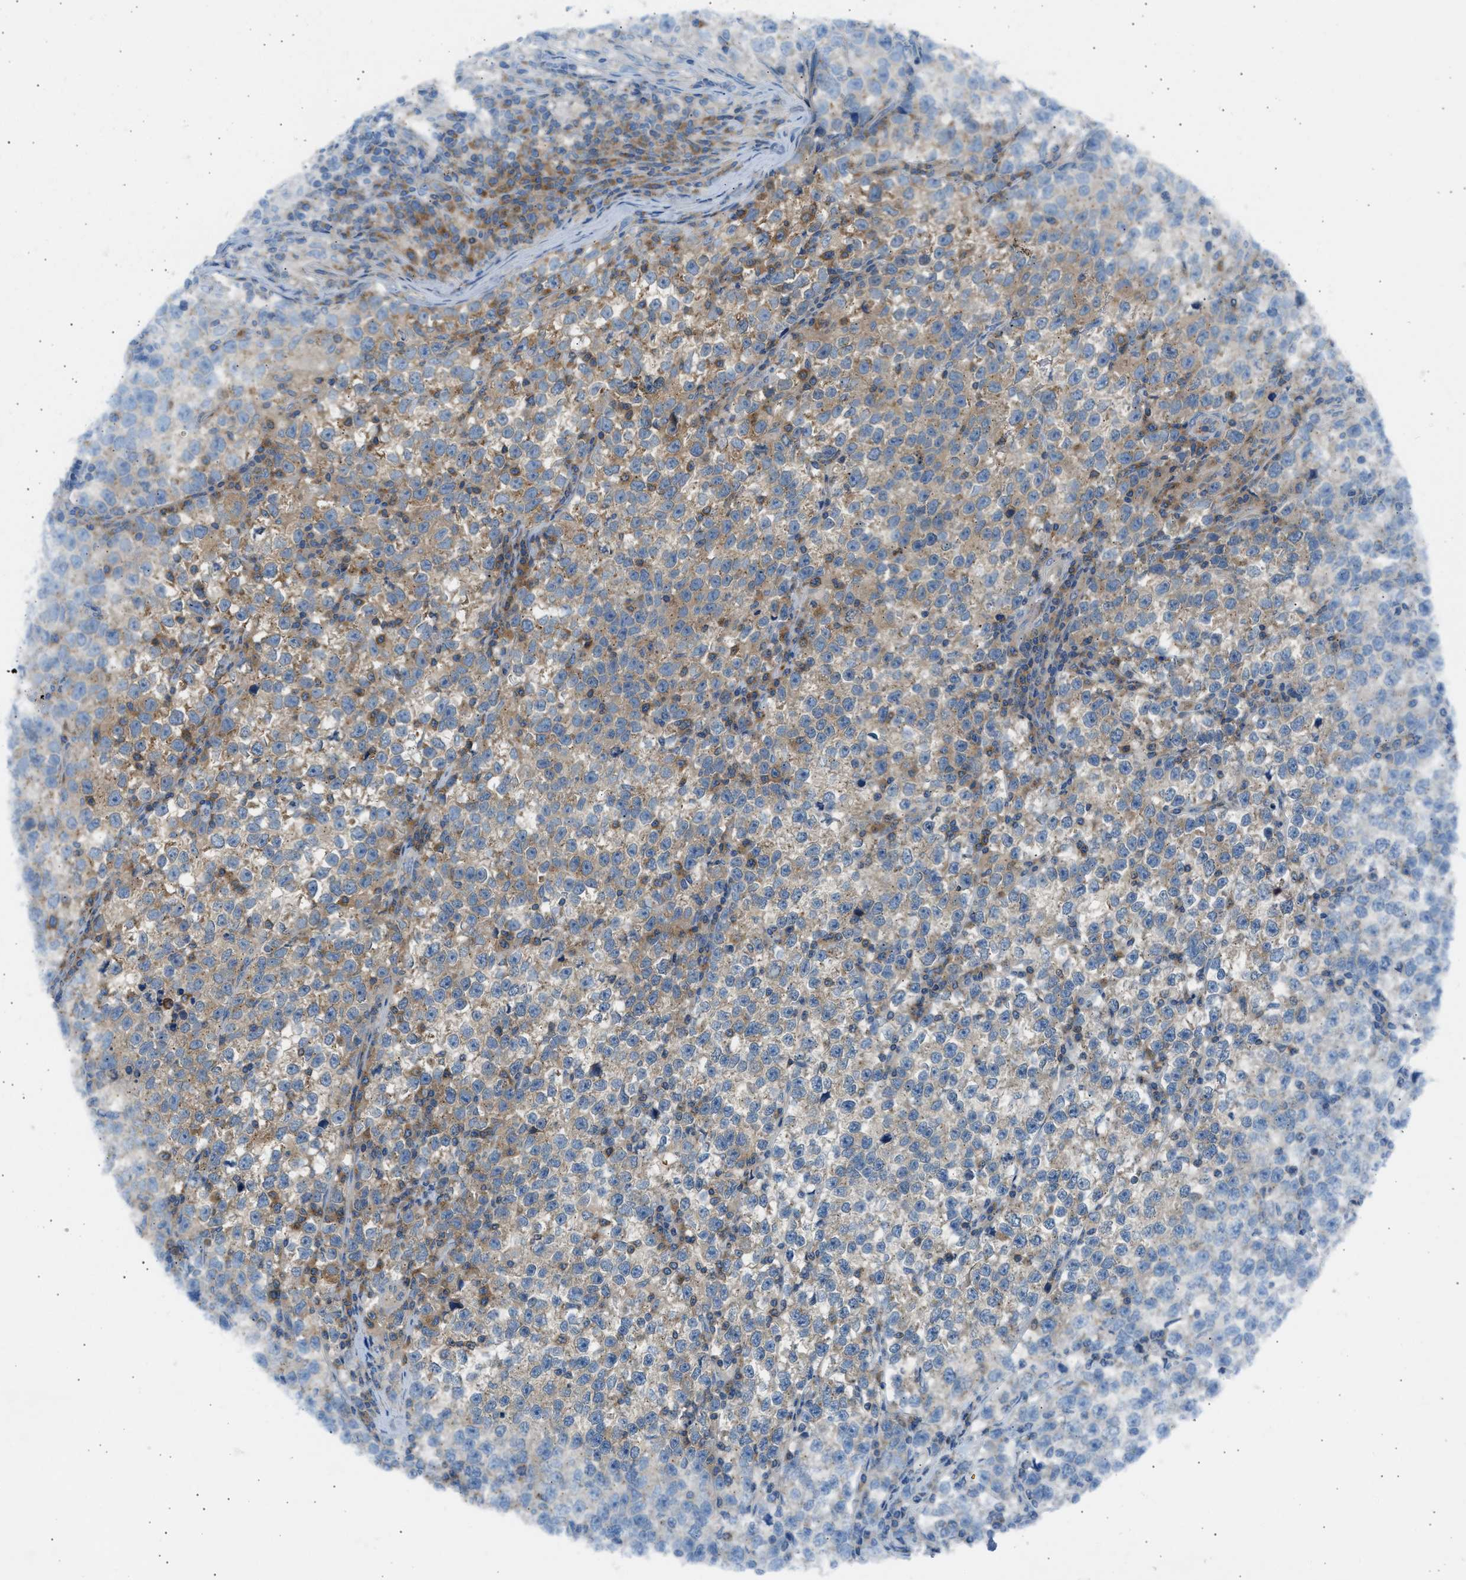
{"staining": {"intensity": "weak", "quantity": ">75%", "location": "cytoplasmic/membranous"}, "tissue": "testis cancer", "cell_type": "Tumor cells", "image_type": "cancer", "snomed": [{"axis": "morphology", "description": "Normal tissue, NOS"}, {"axis": "morphology", "description": "Seminoma, NOS"}, {"axis": "topography", "description": "Testis"}], "caption": "A histopathology image of testis cancer (seminoma) stained for a protein demonstrates weak cytoplasmic/membranous brown staining in tumor cells.", "gene": "TRIM50", "patient": {"sex": "male", "age": 43}}